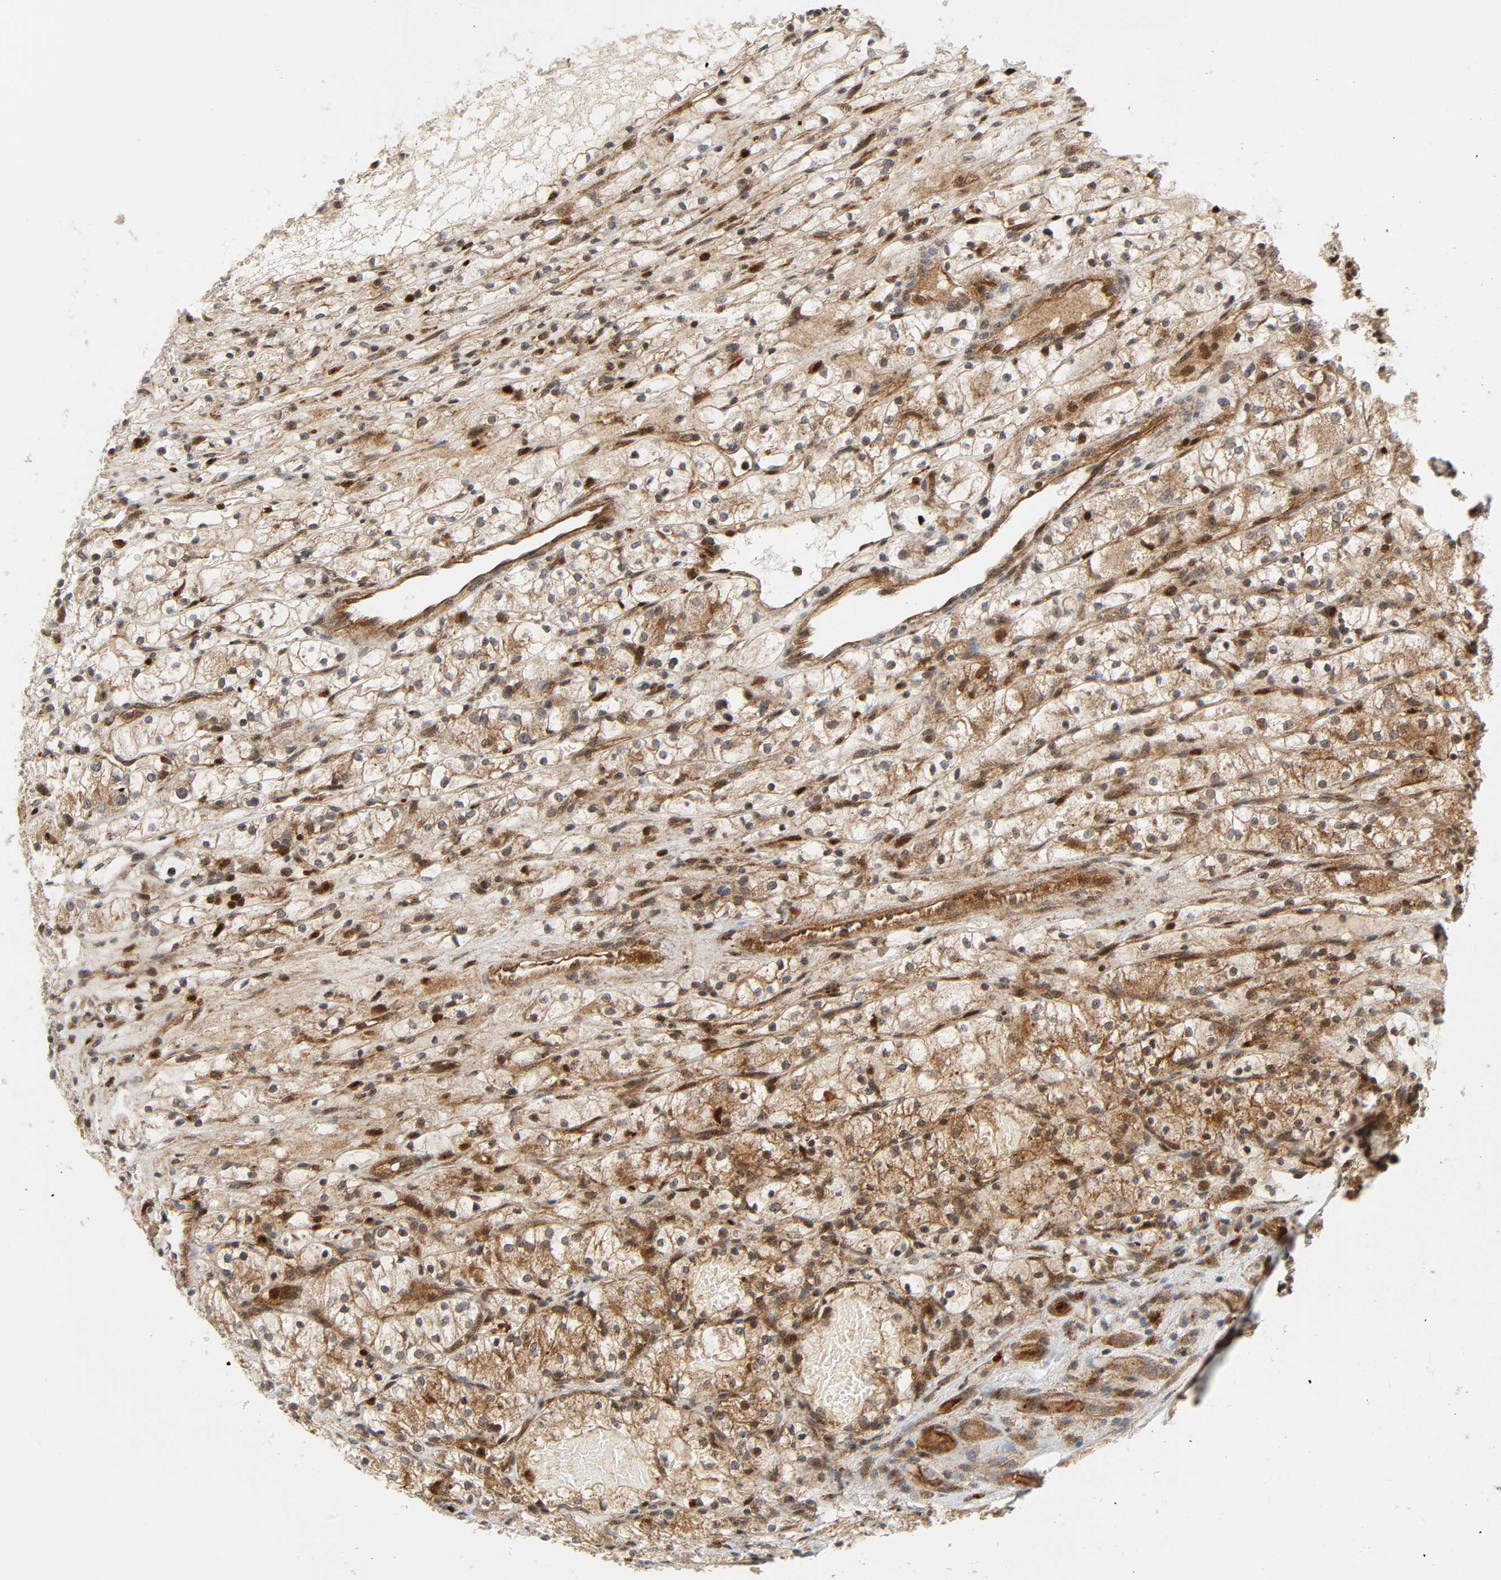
{"staining": {"intensity": "strong", "quantity": ">75%", "location": "cytoplasmic/membranous,nuclear"}, "tissue": "renal cancer", "cell_type": "Tumor cells", "image_type": "cancer", "snomed": [{"axis": "morphology", "description": "Adenocarcinoma, NOS"}, {"axis": "topography", "description": "Kidney"}], "caption": "Renal cancer tissue shows strong cytoplasmic/membranous and nuclear staining in about >75% of tumor cells, visualized by immunohistochemistry.", "gene": "CHUK", "patient": {"sex": "female", "age": 60}}